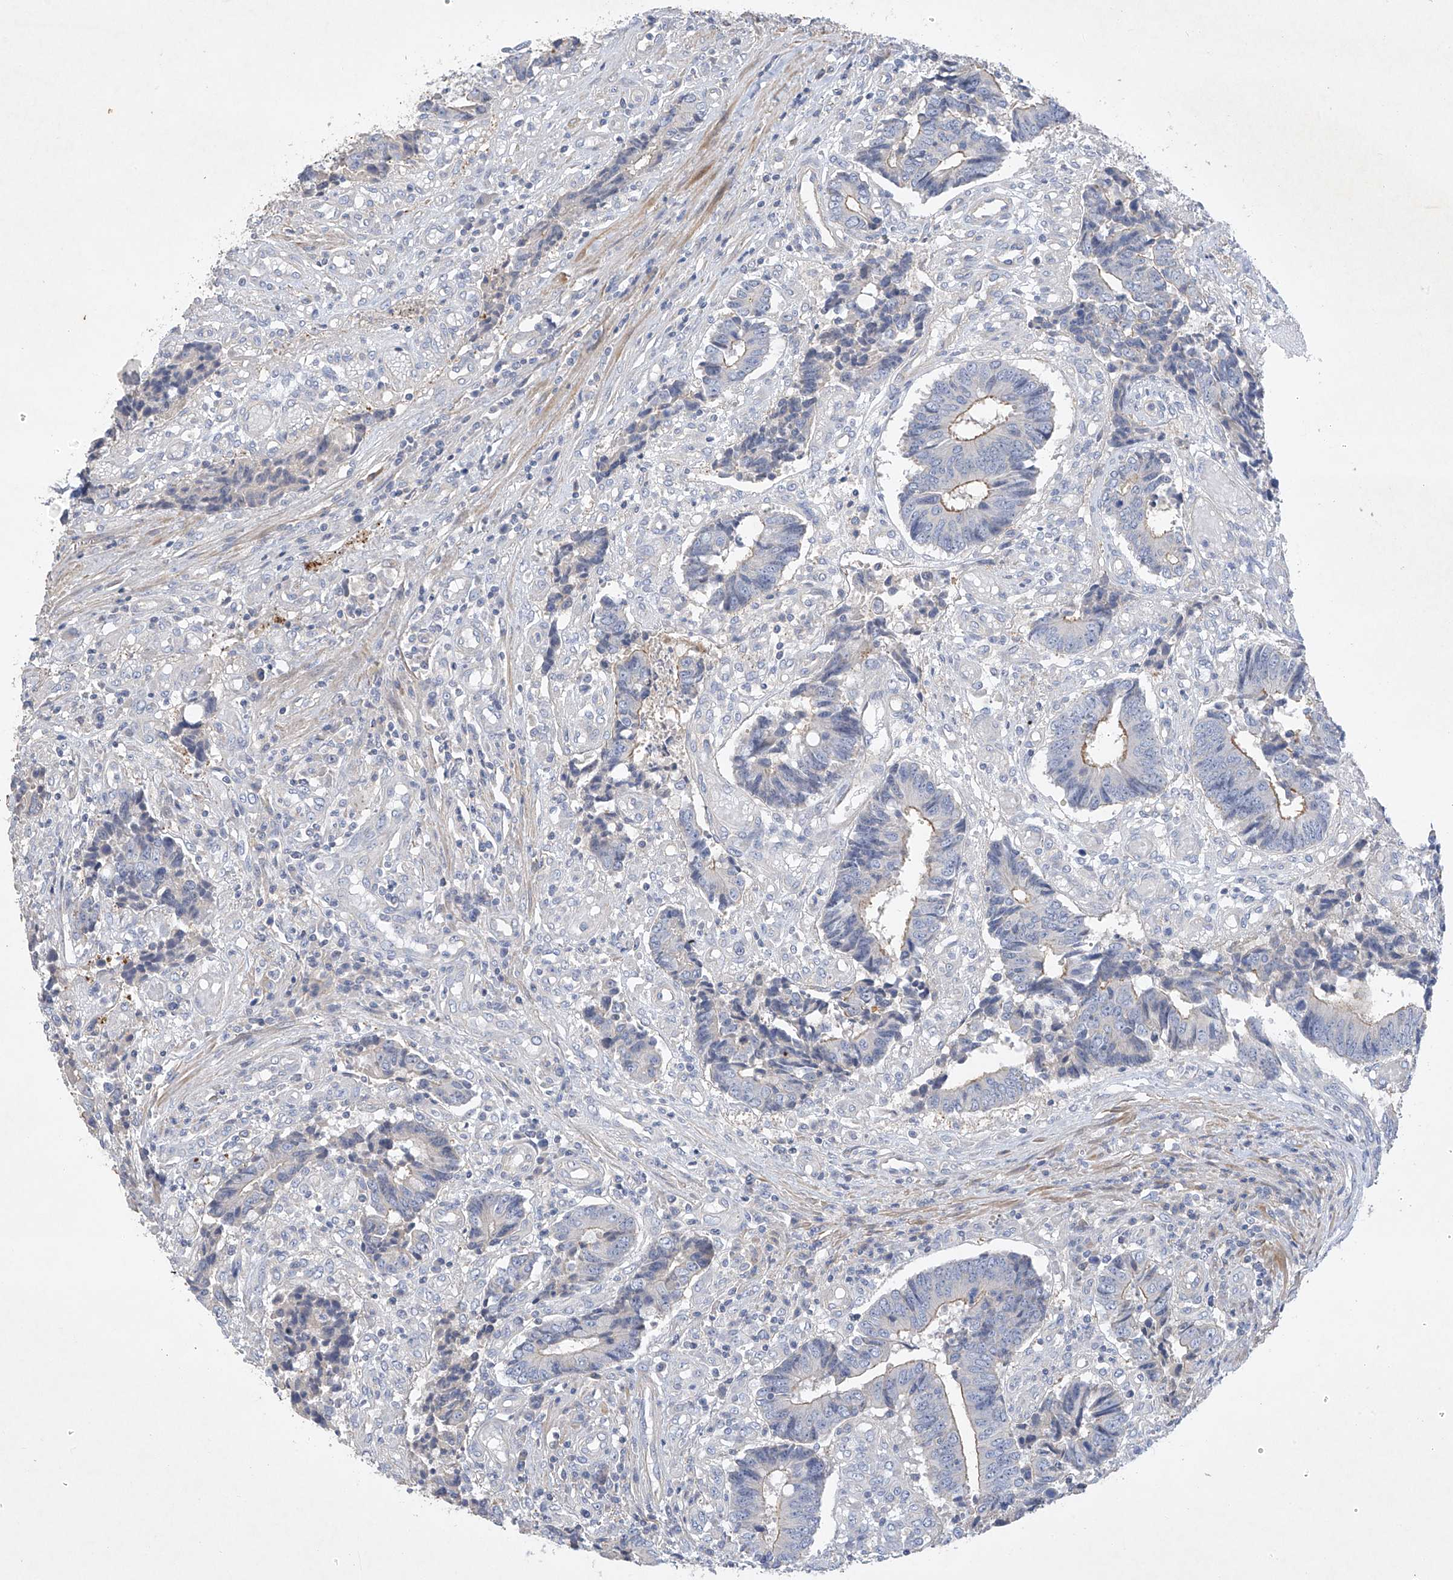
{"staining": {"intensity": "weak", "quantity": "25%-75%", "location": "cytoplasmic/membranous"}, "tissue": "colorectal cancer", "cell_type": "Tumor cells", "image_type": "cancer", "snomed": [{"axis": "morphology", "description": "Adenocarcinoma, NOS"}, {"axis": "topography", "description": "Rectum"}], "caption": "There is low levels of weak cytoplasmic/membranous positivity in tumor cells of colorectal cancer, as demonstrated by immunohistochemical staining (brown color).", "gene": "PRSS12", "patient": {"sex": "male", "age": 84}}